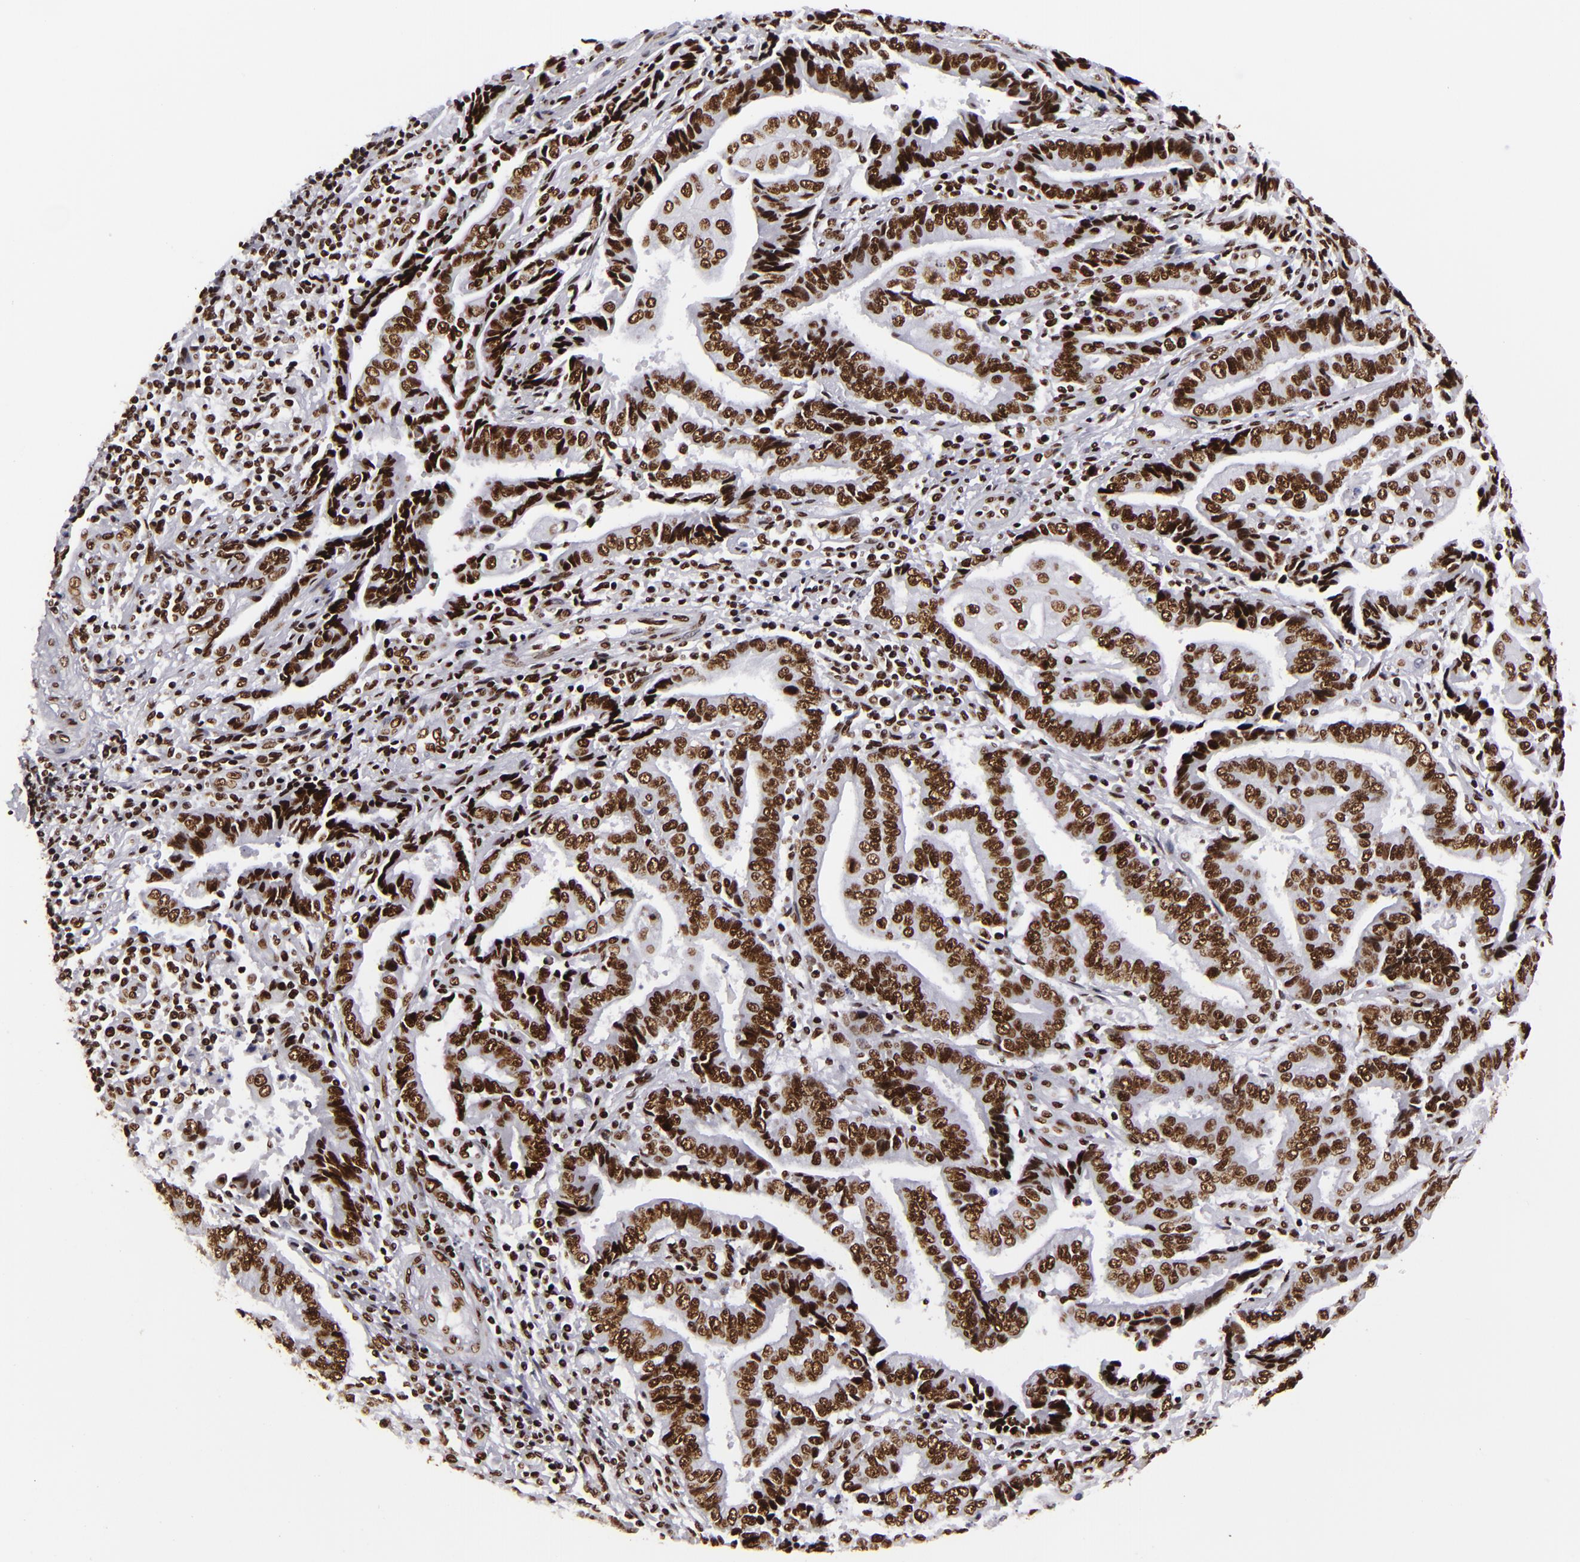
{"staining": {"intensity": "strong", "quantity": ">75%", "location": "nuclear"}, "tissue": "endometrial cancer", "cell_type": "Tumor cells", "image_type": "cancer", "snomed": [{"axis": "morphology", "description": "Adenocarcinoma, NOS"}, {"axis": "topography", "description": "Endometrium"}], "caption": "About >75% of tumor cells in endometrial cancer reveal strong nuclear protein positivity as visualized by brown immunohistochemical staining.", "gene": "SAFB", "patient": {"sex": "female", "age": 75}}